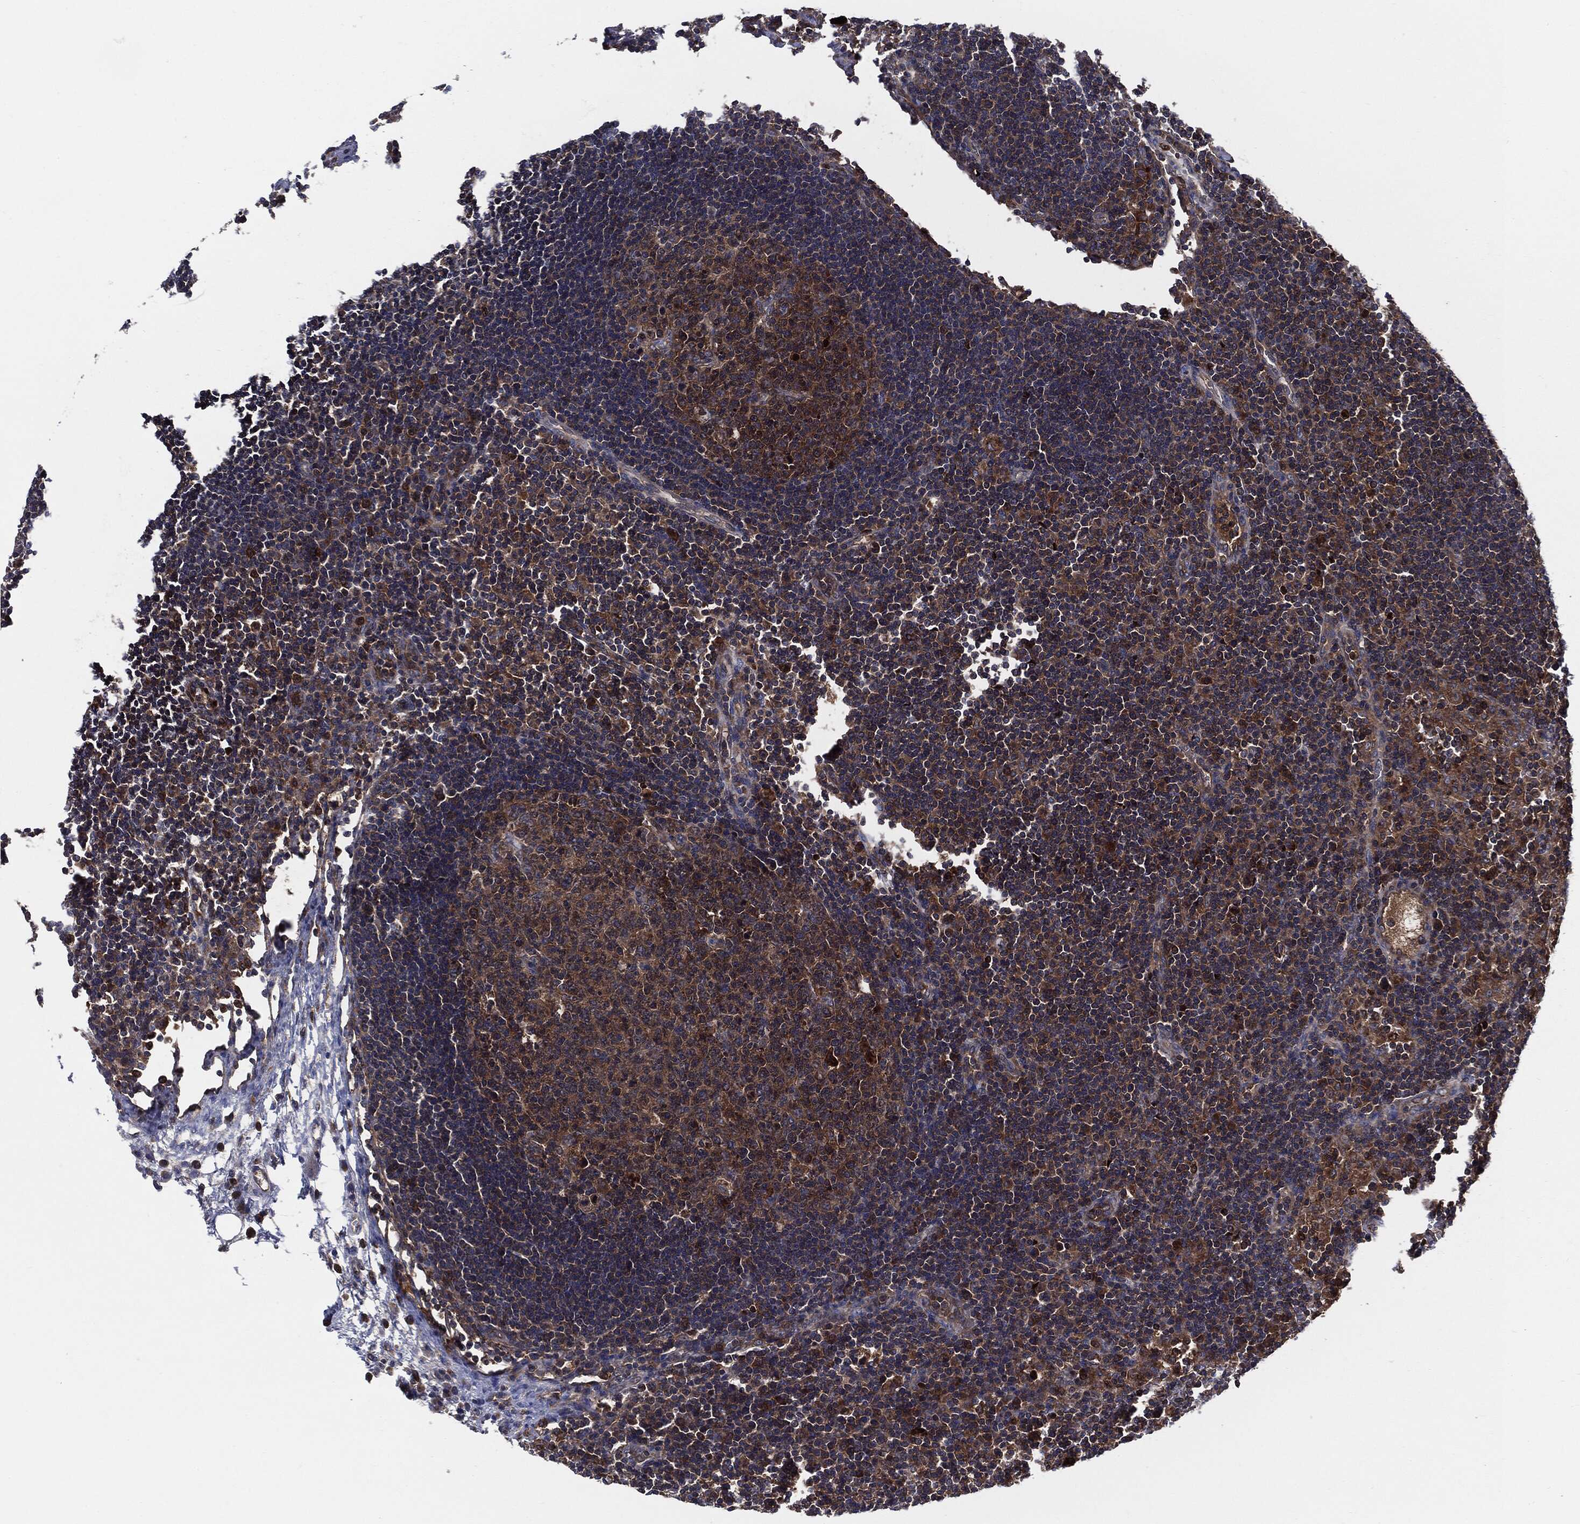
{"staining": {"intensity": "moderate", "quantity": ">75%", "location": "cytoplasmic/membranous"}, "tissue": "lymph node", "cell_type": "Germinal center cells", "image_type": "normal", "snomed": [{"axis": "morphology", "description": "Normal tissue, NOS"}, {"axis": "topography", "description": "Lymph node"}], "caption": "Protein staining displays moderate cytoplasmic/membranous positivity in about >75% of germinal center cells in benign lymph node.", "gene": "XPNPEP1", "patient": {"sex": "female", "age": 67}}